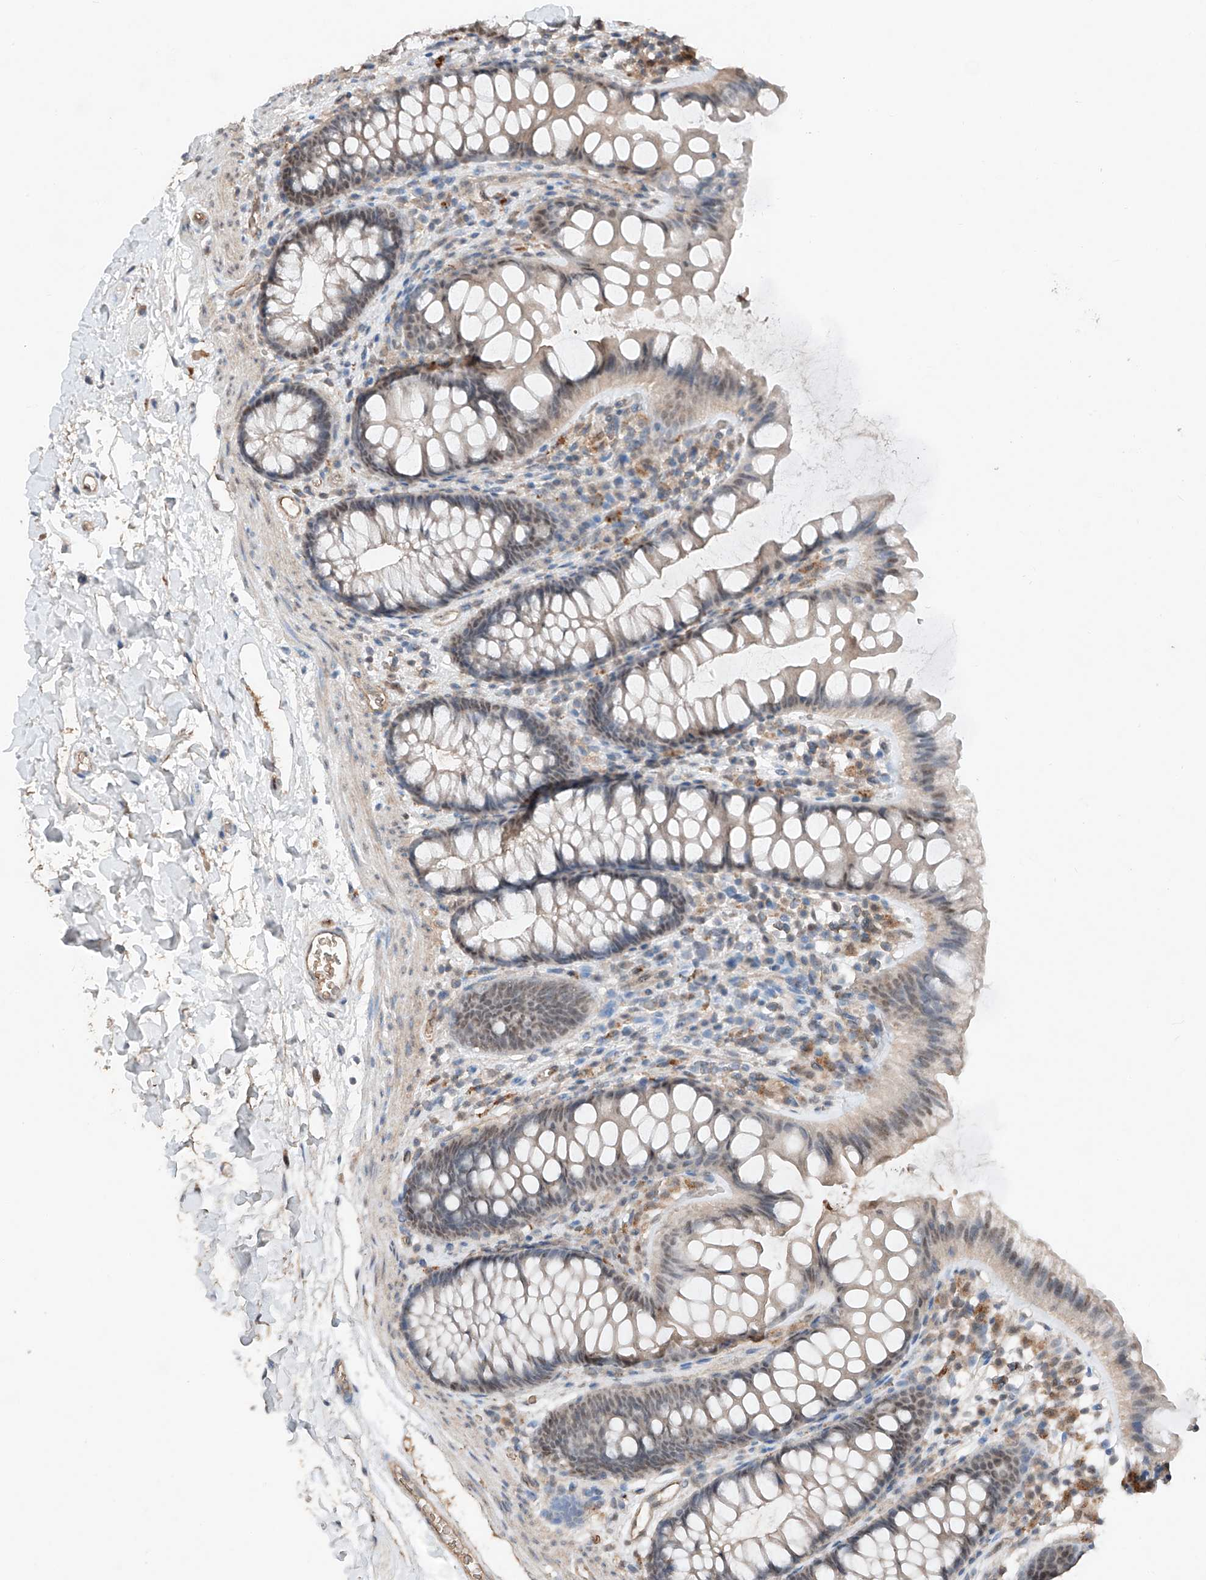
{"staining": {"intensity": "weak", "quantity": ">75%", "location": "cytoplasmic/membranous"}, "tissue": "colon", "cell_type": "Endothelial cells", "image_type": "normal", "snomed": [{"axis": "morphology", "description": "Normal tissue, NOS"}, {"axis": "topography", "description": "Colon"}], "caption": "Colon stained with immunohistochemistry (IHC) exhibits weak cytoplasmic/membranous positivity in about >75% of endothelial cells.", "gene": "TBX4", "patient": {"sex": "female", "age": 62}}